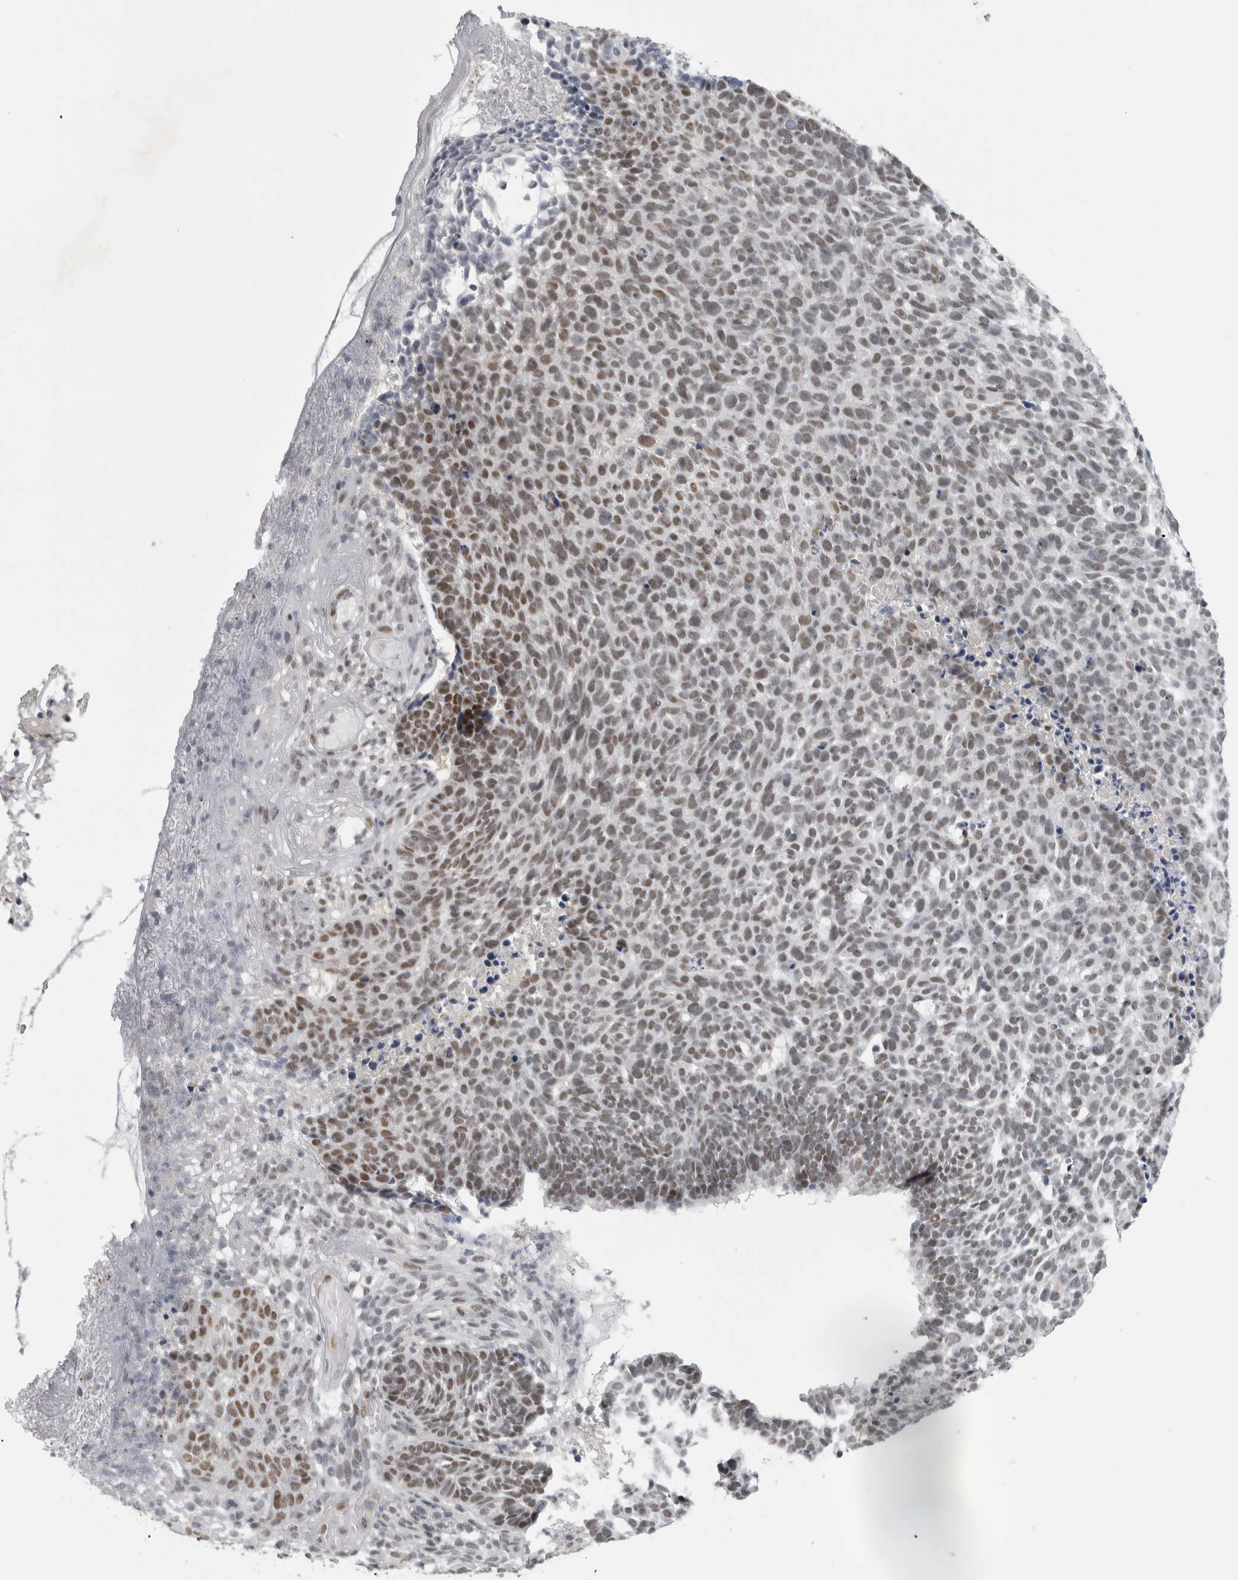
{"staining": {"intensity": "moderate", "quantity": ">75%", "location": "nuclear"}, "tissue": "skin cancer", "cell_type": "Tumor cells", "image_type": "cancer", "snomed": [{"axis": "morphology", "description": "Basal cell carcinoma"}, {"axis": "topography", "description": "Skin"}], "caption": "Protein staining reveals moderate nuclear staining in approximately >75% of tumor cells in skin cancer.", "gene": "PSMB2", "patient": {"sex": "male", "age": 85}}